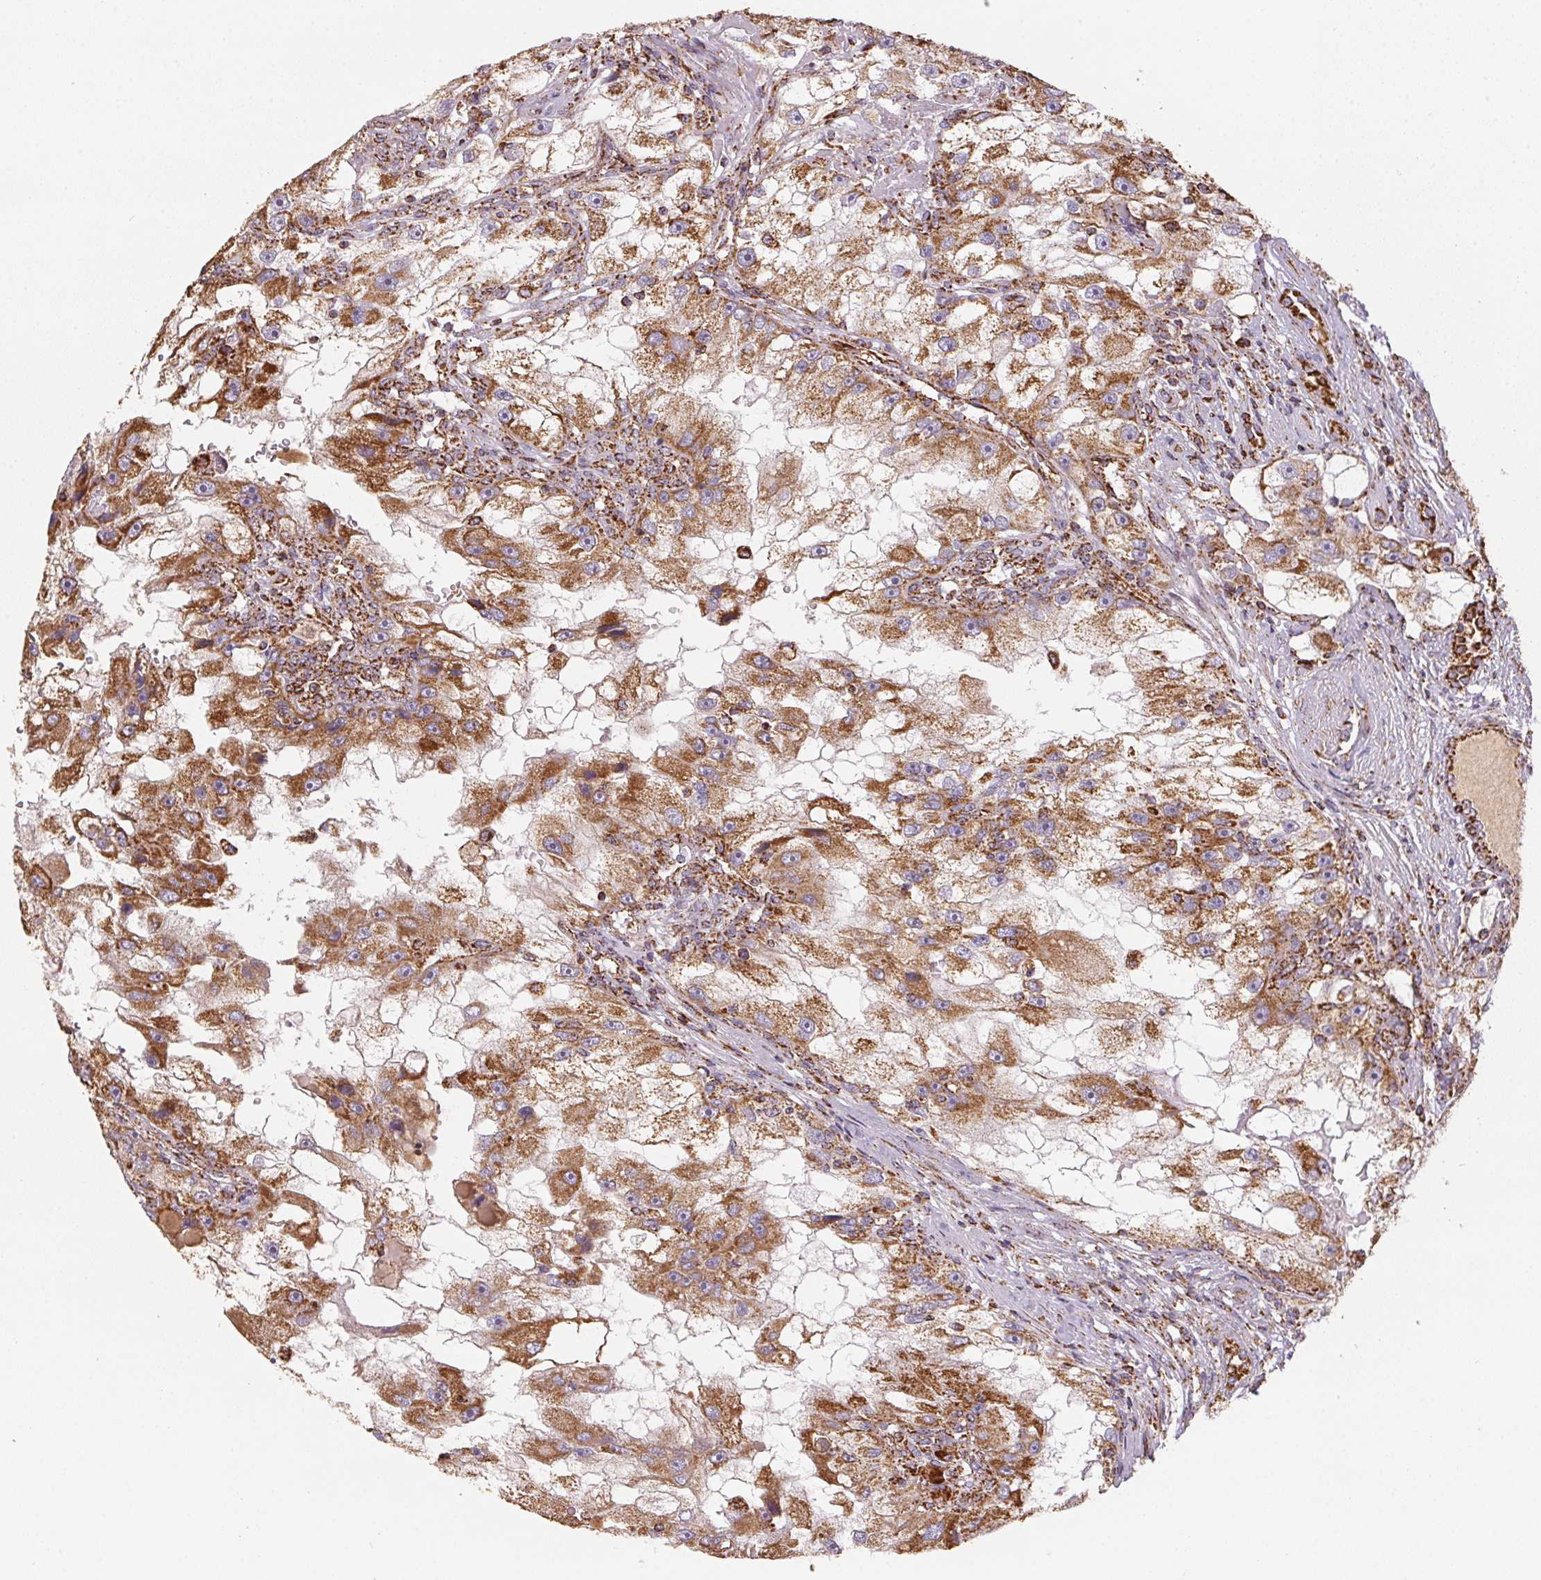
{"staining": {"intensity": "strong", "quantity": ">75%", "location": "cytoplasmic/membranous"}, "tissue": "renal cancer", "cell_type": "Tumor cells", "image_type": "cancer", "snomed": [{"axis": "morphology", "description": "Adenocarcinoma, NOS"}, {"axis": "topography", "description": "Kidney"}], "caption": "Immunohistochemical staining of renal cancer demonstrates high levels of strong cytoplasmic/membranous expression in about >75% of tumor cells.", "gene": "NDUFS2", "patient": {"sex": "male", "age": 63}}